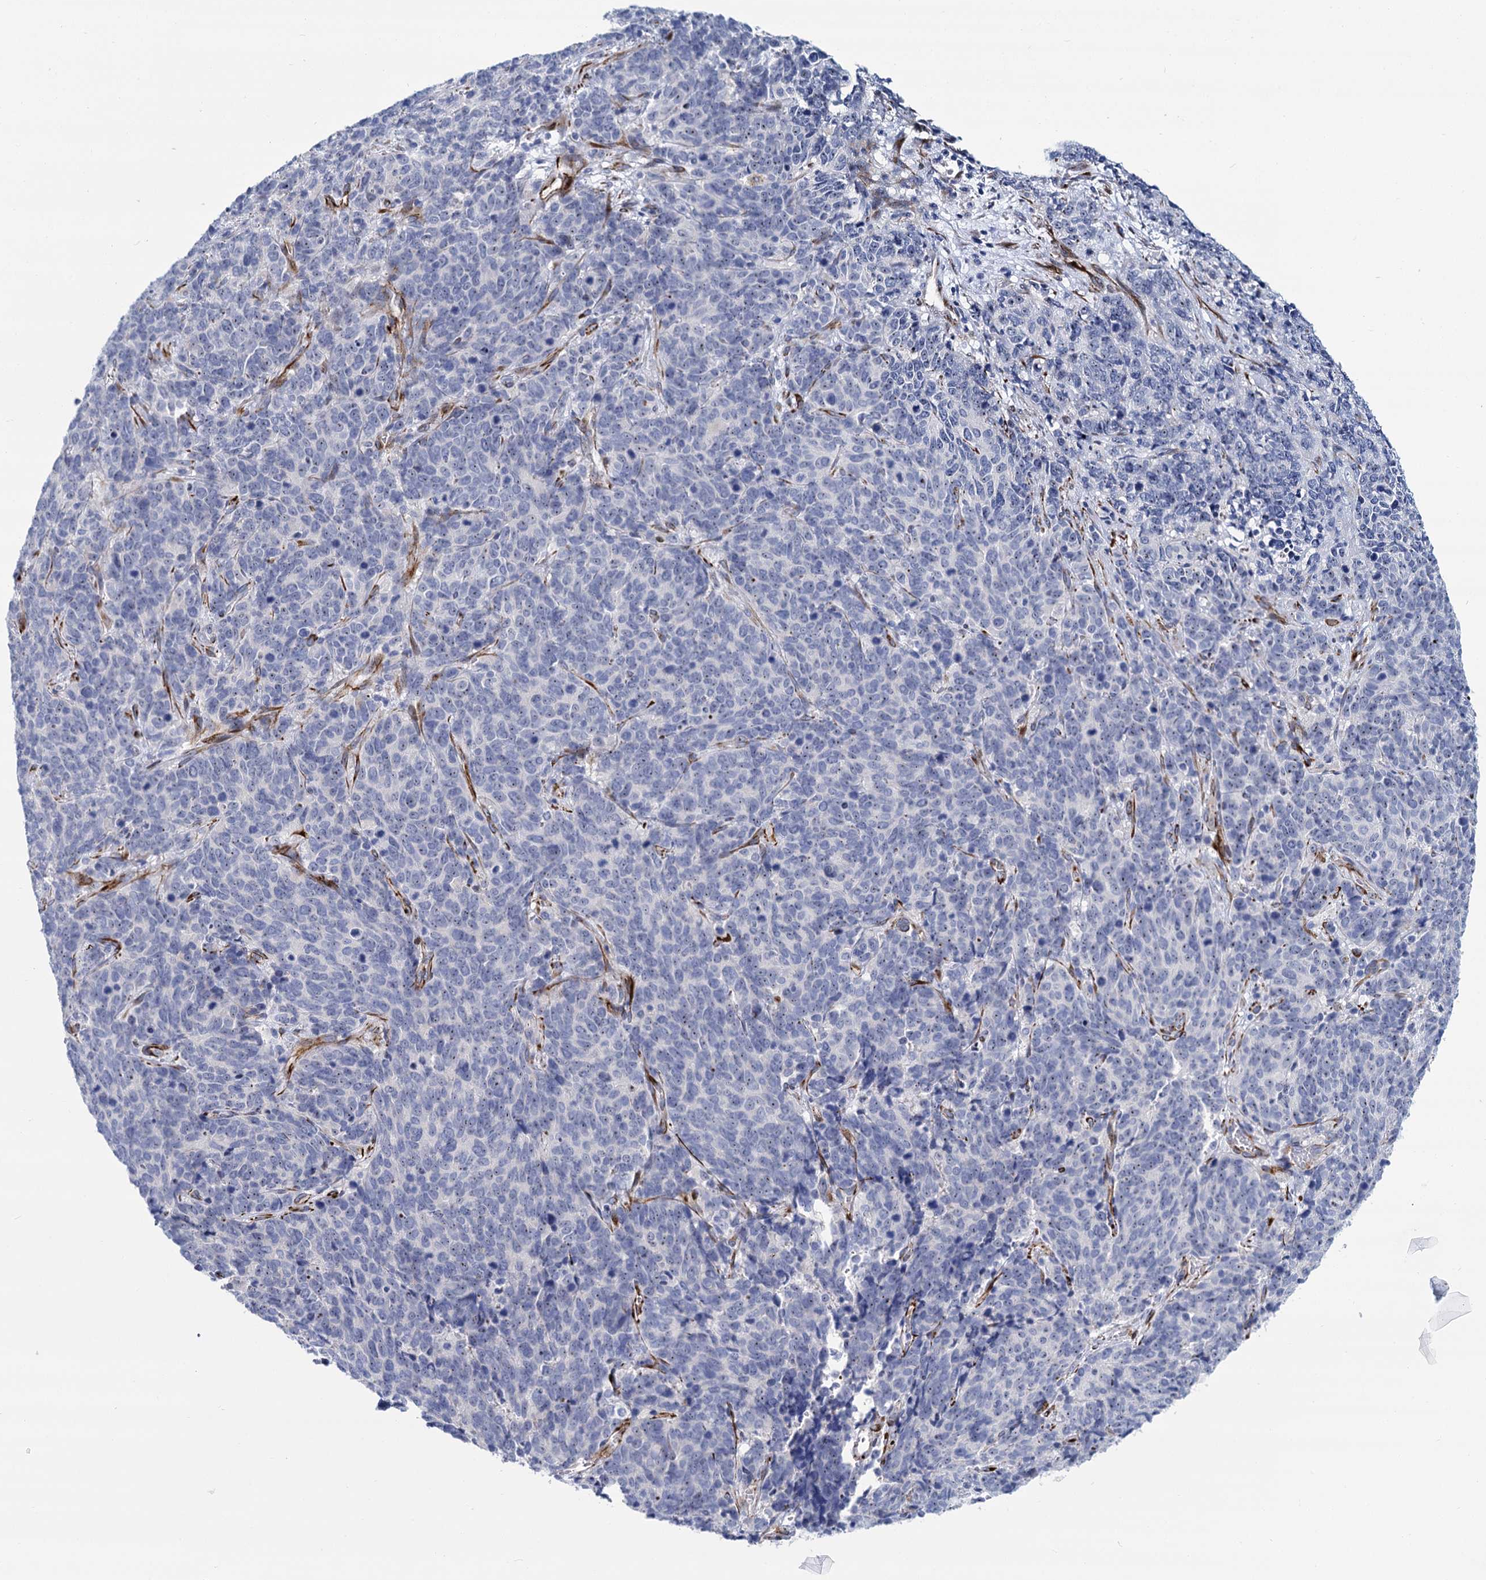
{"staining": {"intensity": "negative", "quantity": "none", "location": "none"}, "tissue": "cervical cancer", "cell_type": "Tumor cells", "image_type": "cancer", "snomed": [{"axis": "morphology", "description": "Squamous cell carcinoma, NOS"}, {"axis": "topography", "description": "Cervix"}], "caption": "Protein analysis of cervical squamous cell carcinoma shows no significant positivity in tumor cells. (Stains: DAB (3,3'-diaminobenzidine) immunohistochemistry with hematoxylin counter stain, Microscopy: brightfield microscopy at high magnification).", "gene": "SH3TC2", "patient": {"sex": "female", "age": 60}}